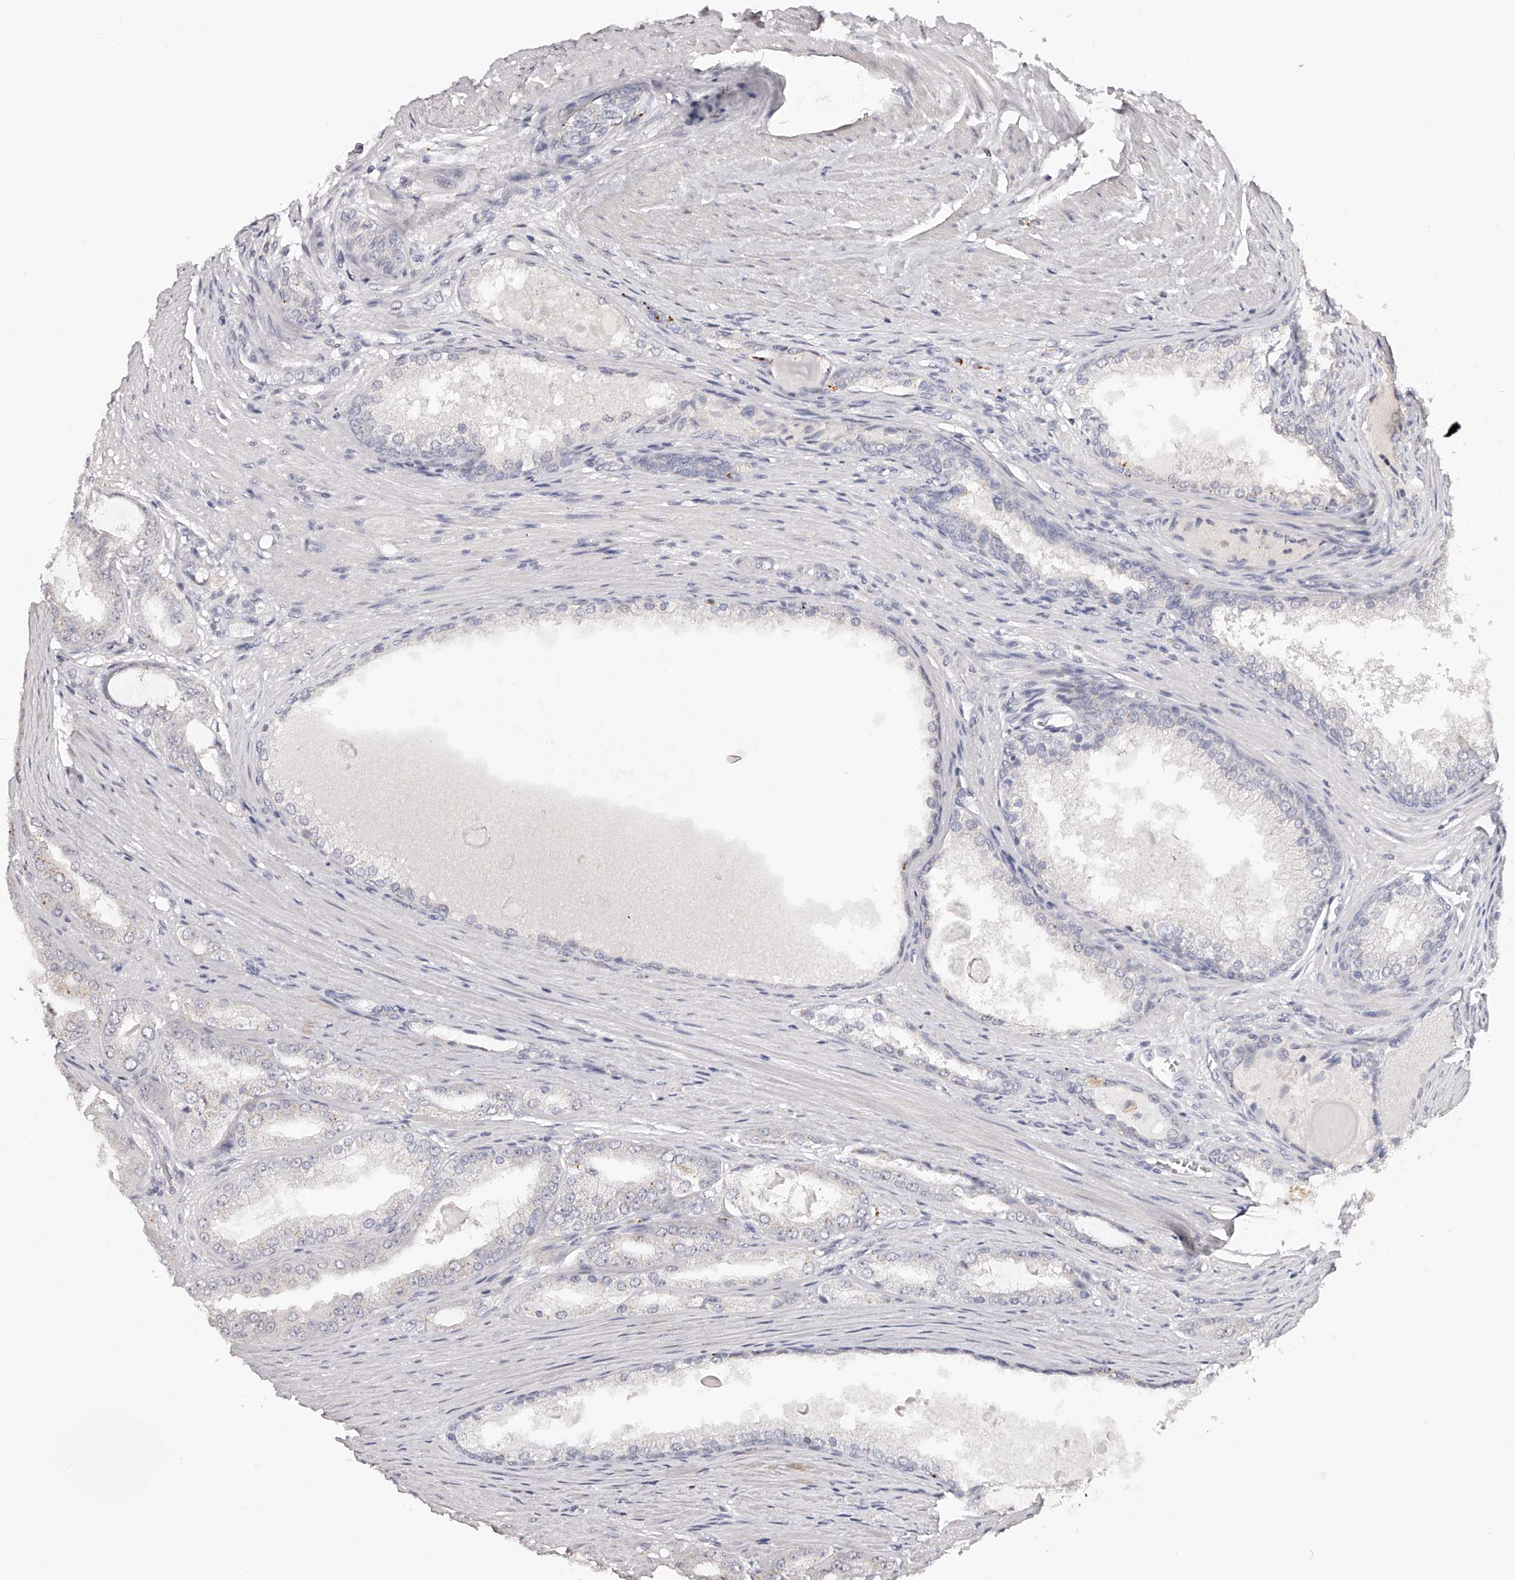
{"staining": {"intensity": "negative", "quantity": "none", "location": "none"}, "tissue": "prostate cancer", "cell_type": "Tumor cells", "image_type": "cancer", "snomed": [{"axis": "morphology", "description": "Adenocarcinoma, High grade"}, {"axis": "topography", "description": "Prostate"}], "caption": "The IHC image has no significant staining in tumor cells of prostate cancer tissue. (Brightfield microscopy of DAB IHC at high magnification).", "gene": "SLC35D3", "patient": {"sex": "male", "age": 60}}